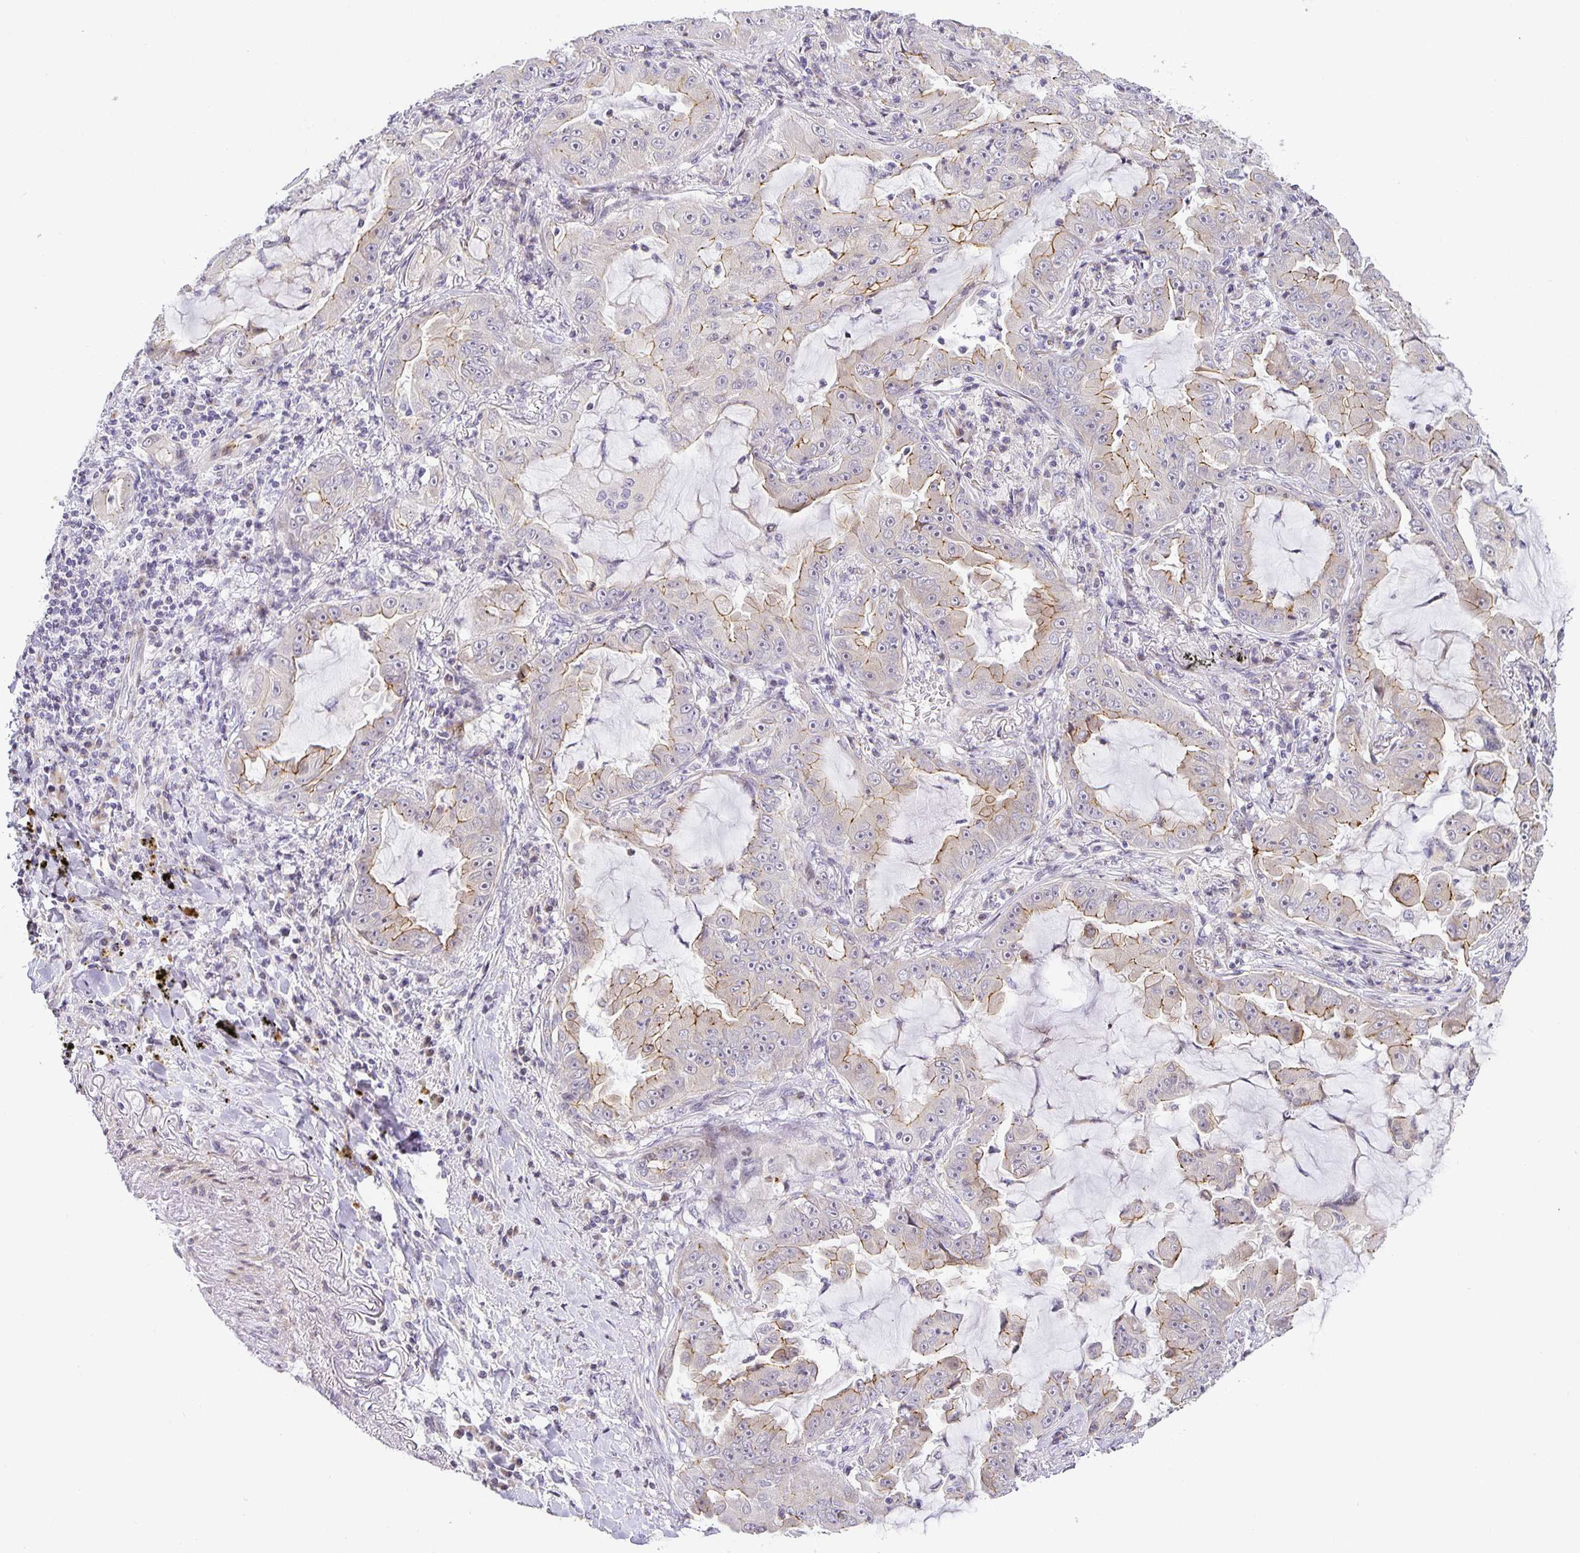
{"staining": {"intensity": "moderate", "quantity": "25%-75%", "location": "cytoplasmic/membranous"}, "tissue": "lung cancer", "cell_type": "Tumor cells", "image_type": "cancer", "snomed": [{"axis": "morphology", "description": "Adenocarcinoma, NOS"}, {"axis": "topography", "description": "Lung"}], "caption": "The micrograph shows staining of lung cancer, revealing moderate cytoplasmic/membranous protein expression (brown color) within tumor cells.", "gene": "TJP3", "patient": {"sex": "female", "age": 52}}